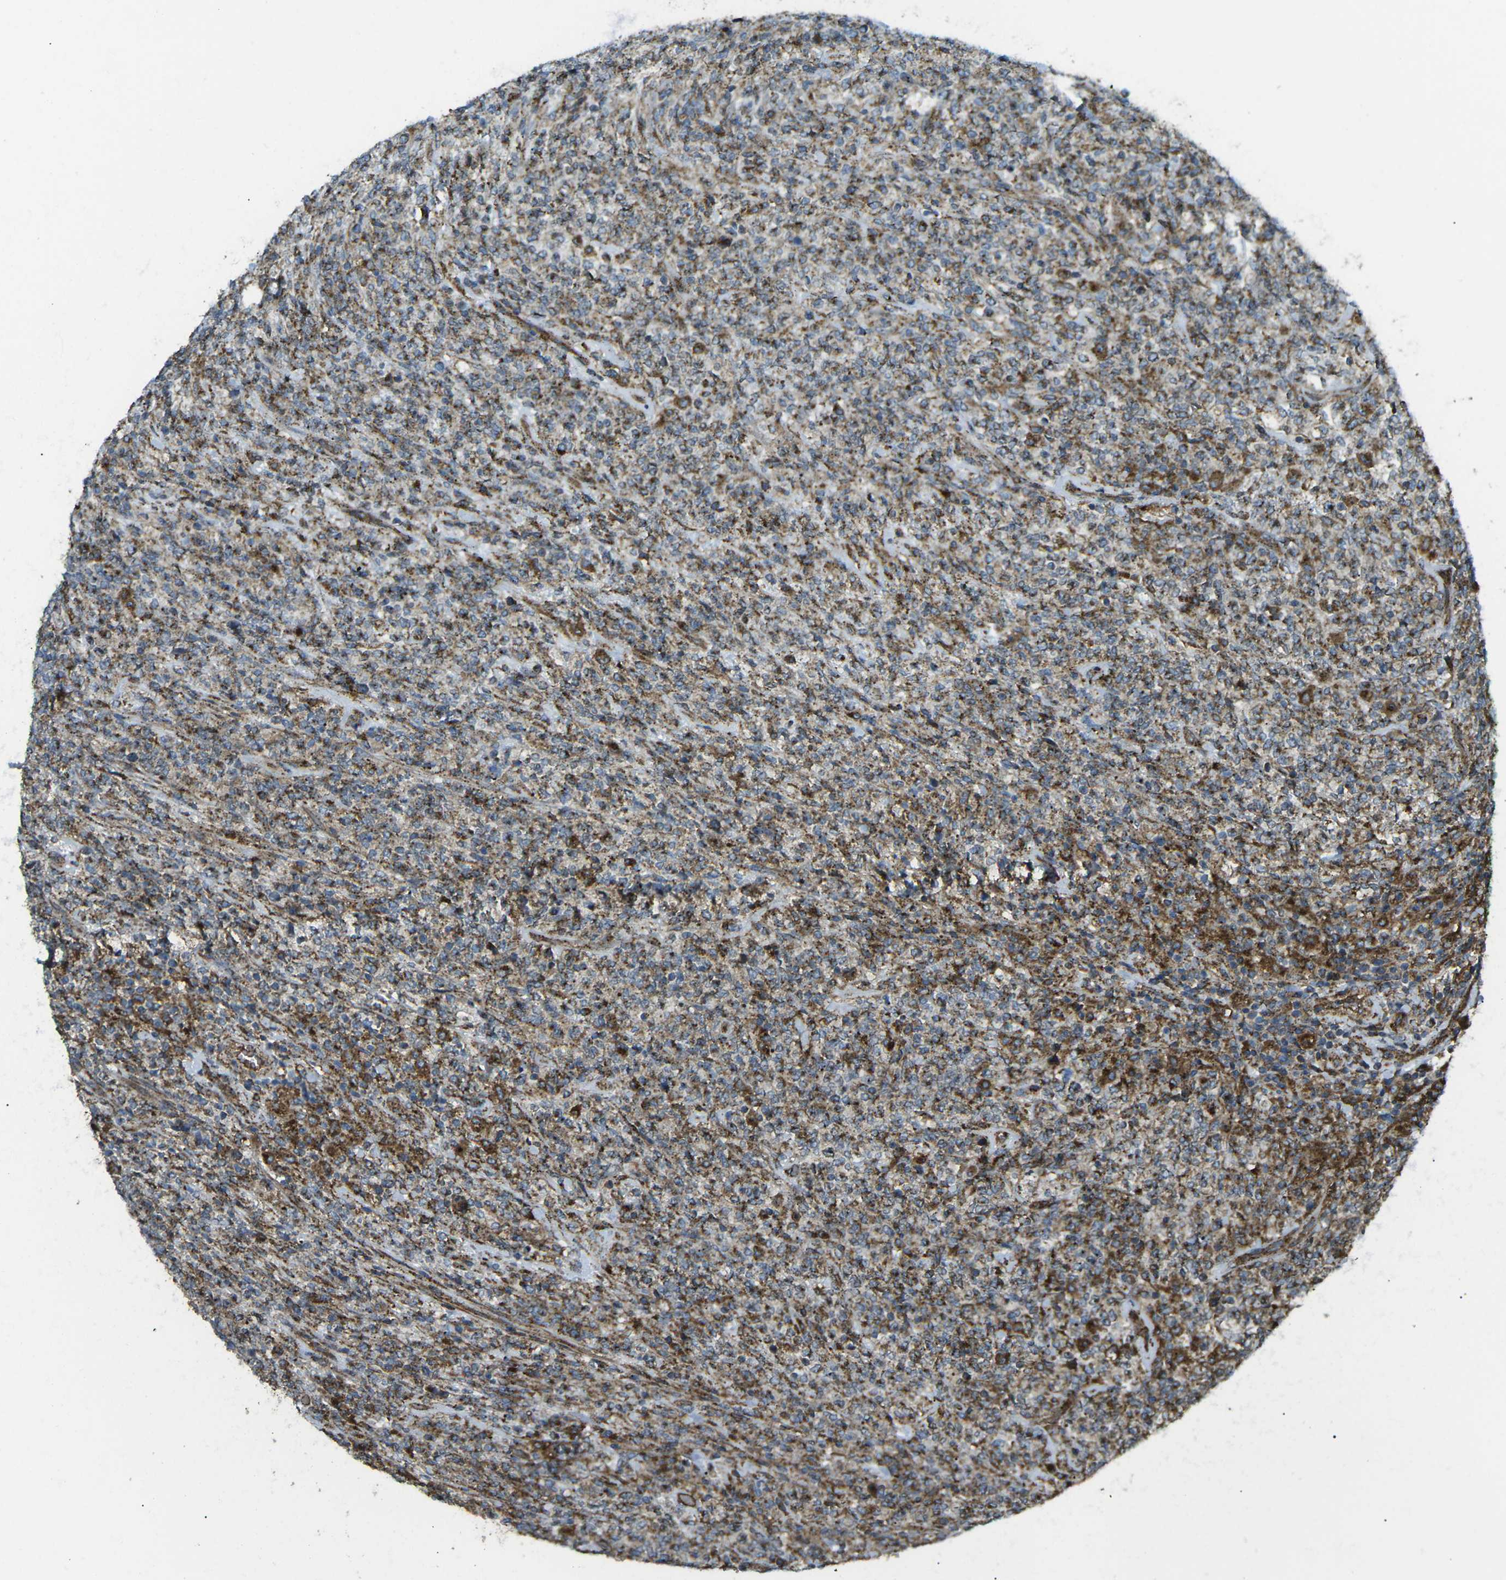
{"staining": {"intensity": "moderate", "quantity": "<25%", "location": "cytoplasmic/membranous"}, "tissue": "lymphoma", "cell_type": "Tumor cells", "image_type": "cancer", "snomed": [{"axis": "morphology", "description": "Malignant lymphoma, non-Hodgkin's type, High grade"}, {"axis": "topography", "description": "Soft tissue"}], "caption": "Moderate cytoplasmic/membranous staining is present in about <25% of tumor cells in high-grade malignant lymphoma, non-Hodgkin's type.", "gene": "CHMP3", "patient": {"sex": "male", "age": 18}}